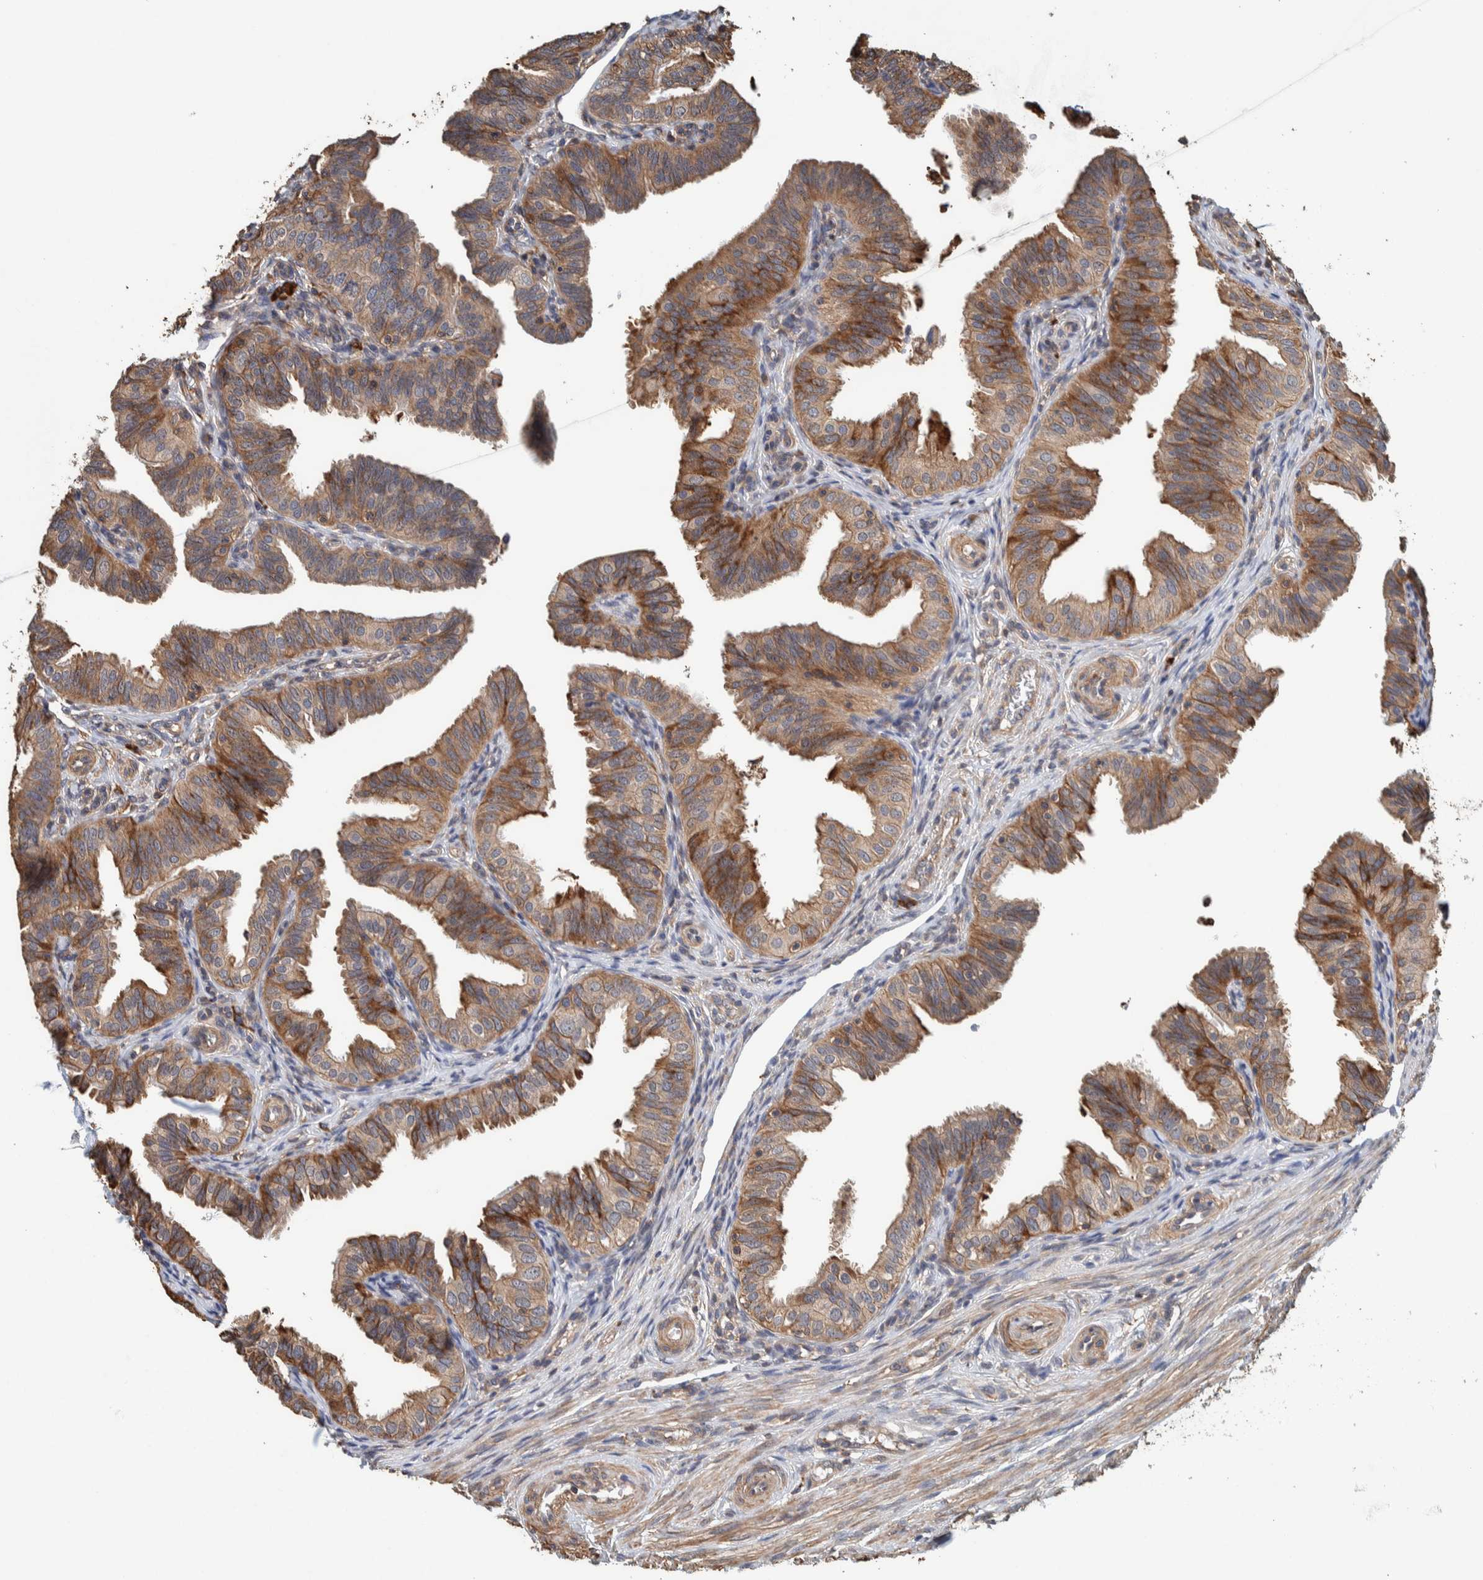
{"staining": {"intensity": "moderate", "quantity": ">75%", "location": "cytoplasmic/membranous"}, "tissue": "fallopian tube", "cell_type": "Glandular cells", "image_type": "normal", "snomed": [{"axis": "morphology", "description": "Normal tissue, NOS"}, {"axis": "topography", "description": "Fallopian tube"}], "caption": "Immunohistochemical staining of benign fallopian tube displays moderate cytoplasmic/membranous protein staining in approximately >75% of glandular cells.", "gene": "PLA2G3", "patient": {"sex": "female", "age": 35}}